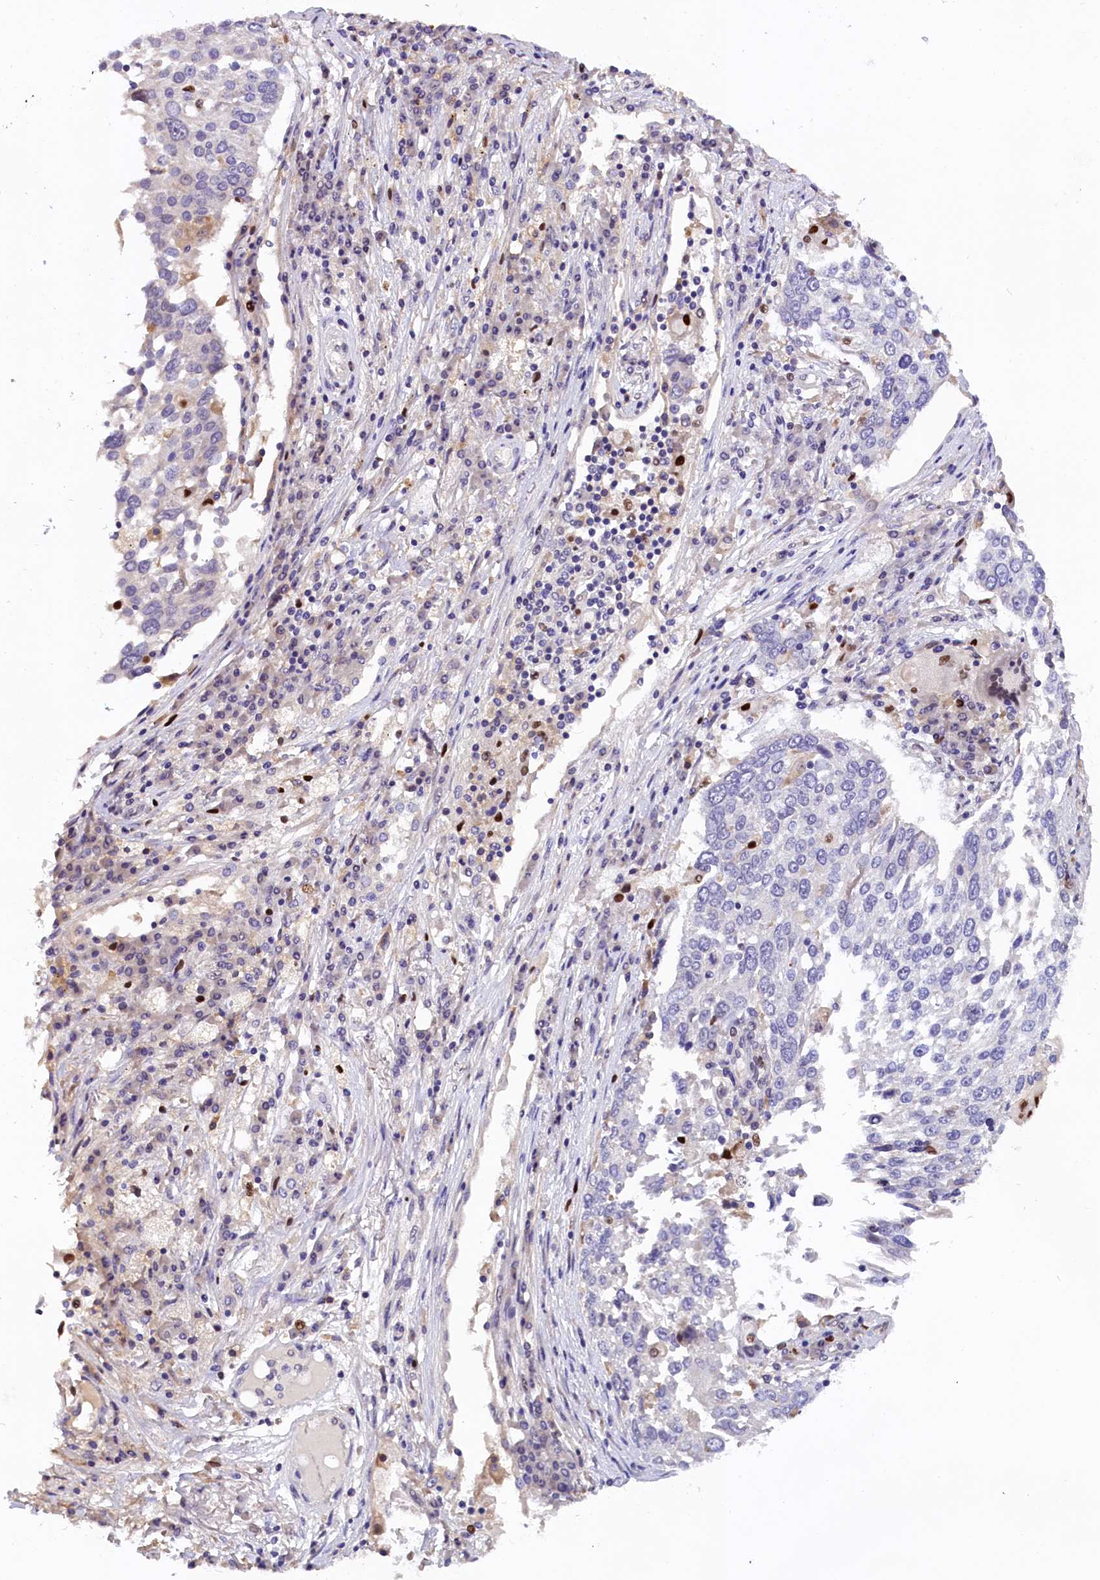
{"staining": {"intensity": "negative", "quantity": "none", "location": "none"}, "tissue": "lung cancer", "cell_type": "Tumor cells", "image_type": "cancer", "snomed": [{"axis": "morphology", "description": "Squamous cell carcinoma, NOS"}, {"axis": "topography", "description": "Lung"}], "caption": "Immunohistochemical staining of human lung cancer (squamous cell carcinoma) shows no significant staining in tumor cells.", "gene": "BTBD9", "patient": {"sex": "male", "age": 65}}